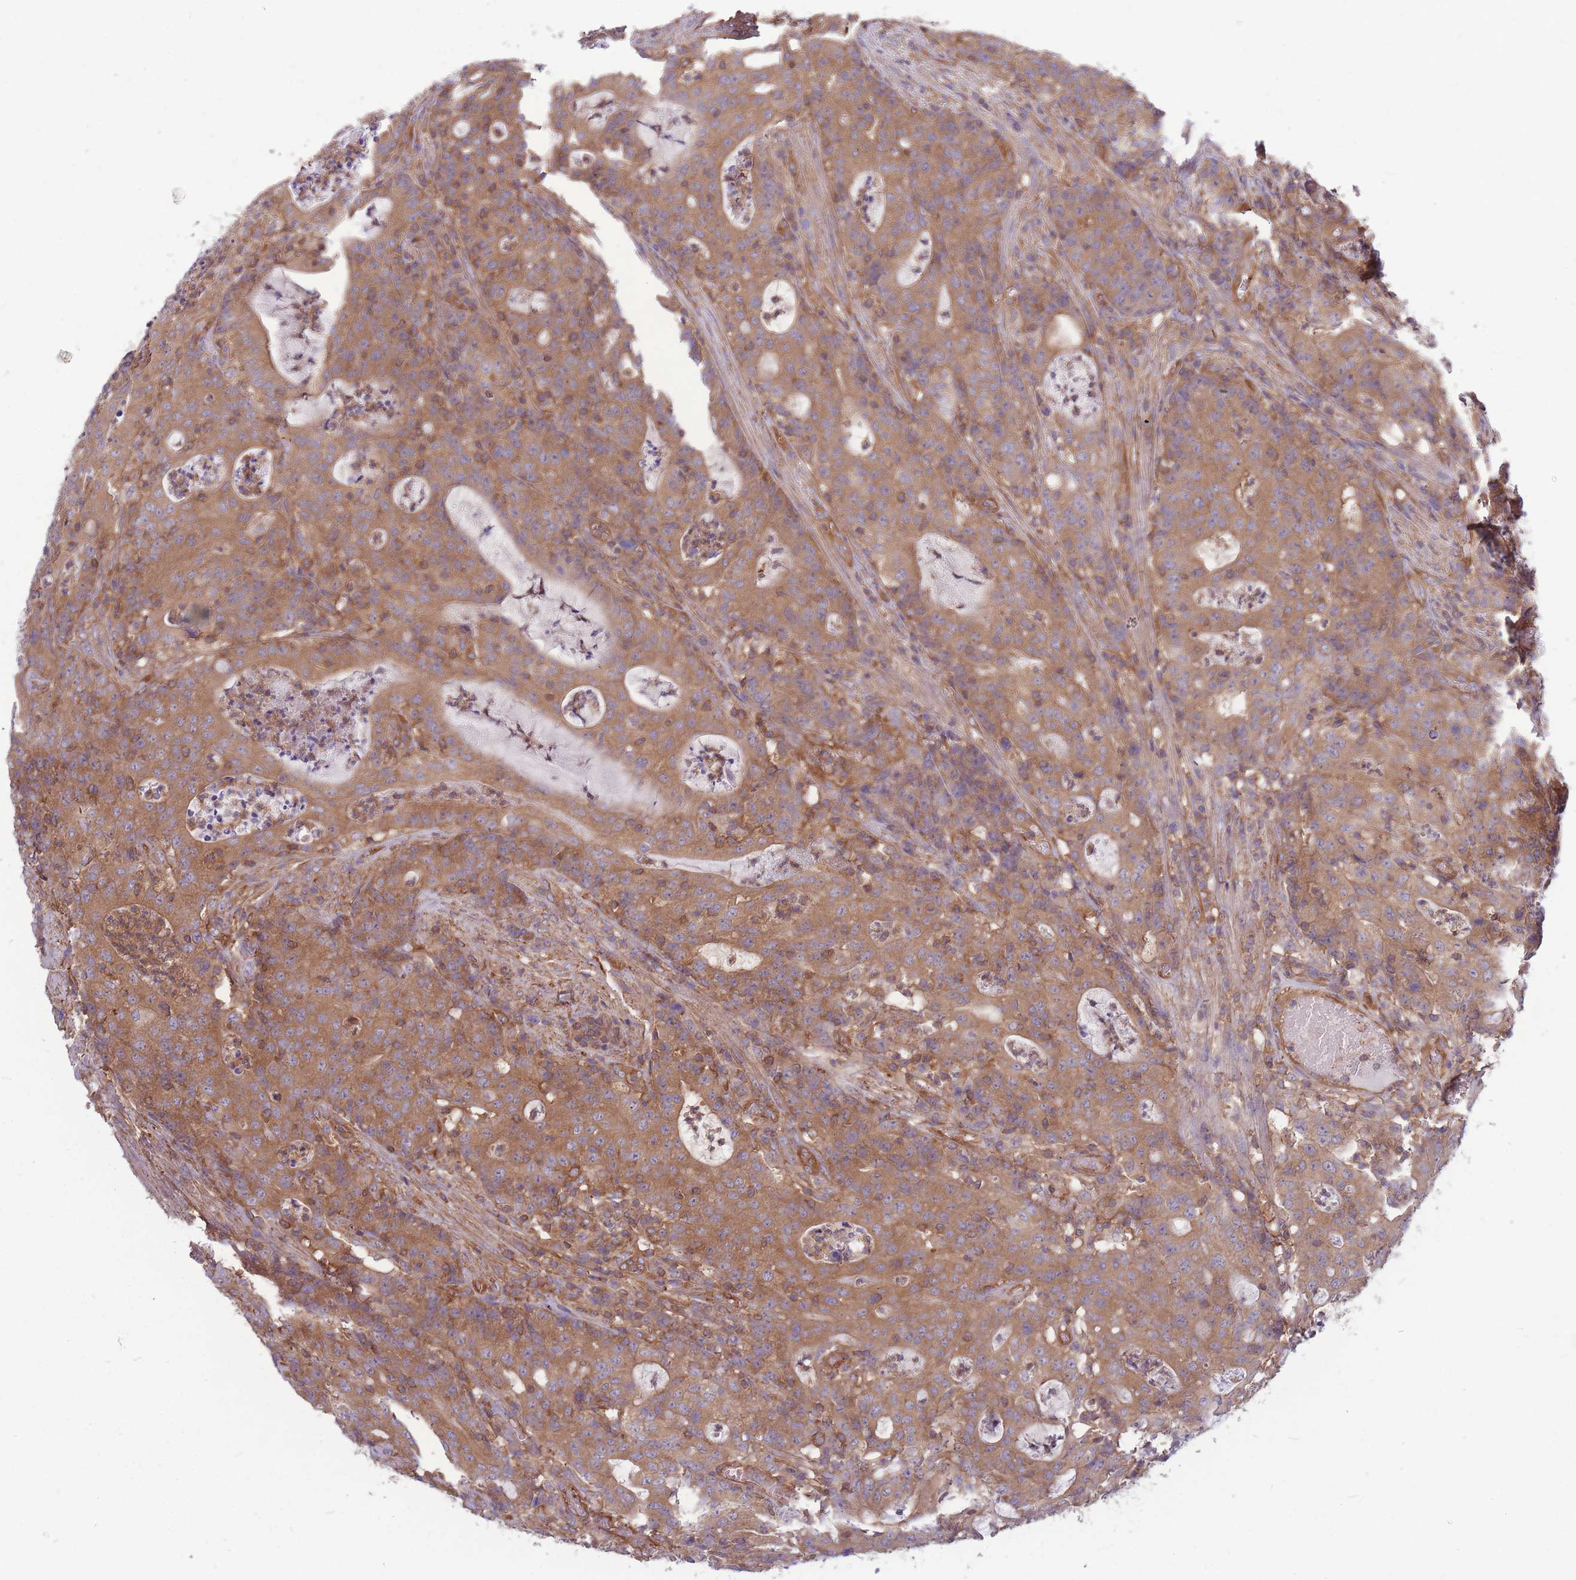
{"staining": {"intensity": "moderate", "quantity": ">75%", "location": "cytoplasmic/membranous"}, "tissue": "colorectal cancer", "cell_type": "Tumor cells", "image_type": "cancer", "snomed": [{"axis": "morphology", "description": "Adenocarcinoma, NOS"}, {"axis": "topography", "description": "Colon"}], "caption": "The histopathology image exhibits staining of colorectal adenocarcinoma, revealing moderate cytoplasmic/membranous protein expression (brown color) within tumor cells. (Brightfield microscopy of DAB IHC at high magnification).", "gene": "GGA1", "patient": {"sex": "male", "age": 83}}